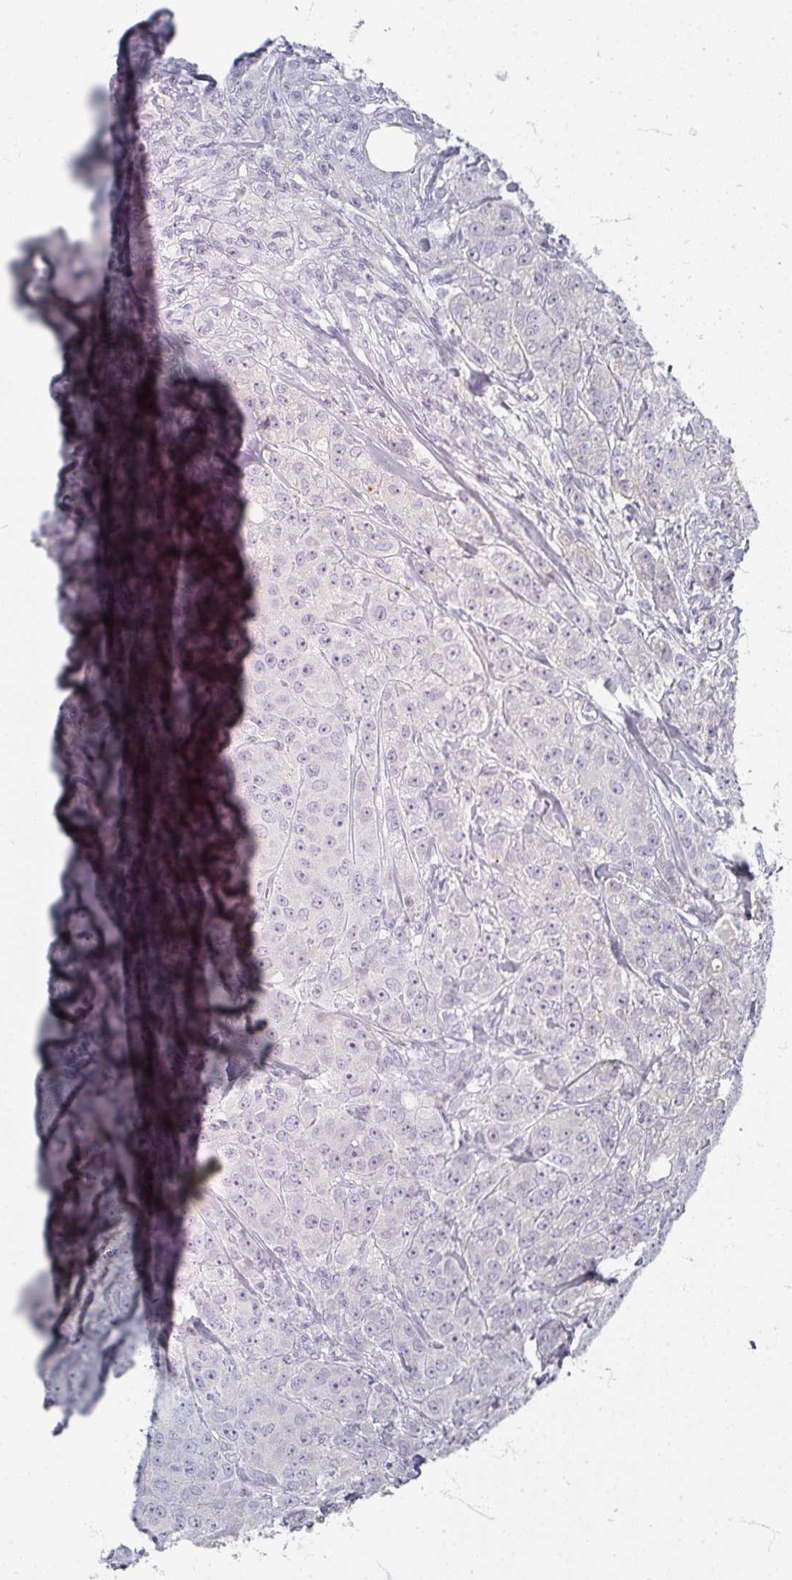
{"staining": {"intensity": "negative", "quantity": "none", "location": "none"}, "tissue": "breast cancer", "cell_type": "Tumor cells", "image_type": "cancer", "snomed": [{"axis": "morphology", "description": "Duct carcinoma"}, {"axis": "topography", "description": "Breast"}], "caption": "Tumor cells are negative for brown protein staining in breast intraductal carcinoma.", "gene": "ZNF878", "patient": {"sex": "female", "age": 43}}